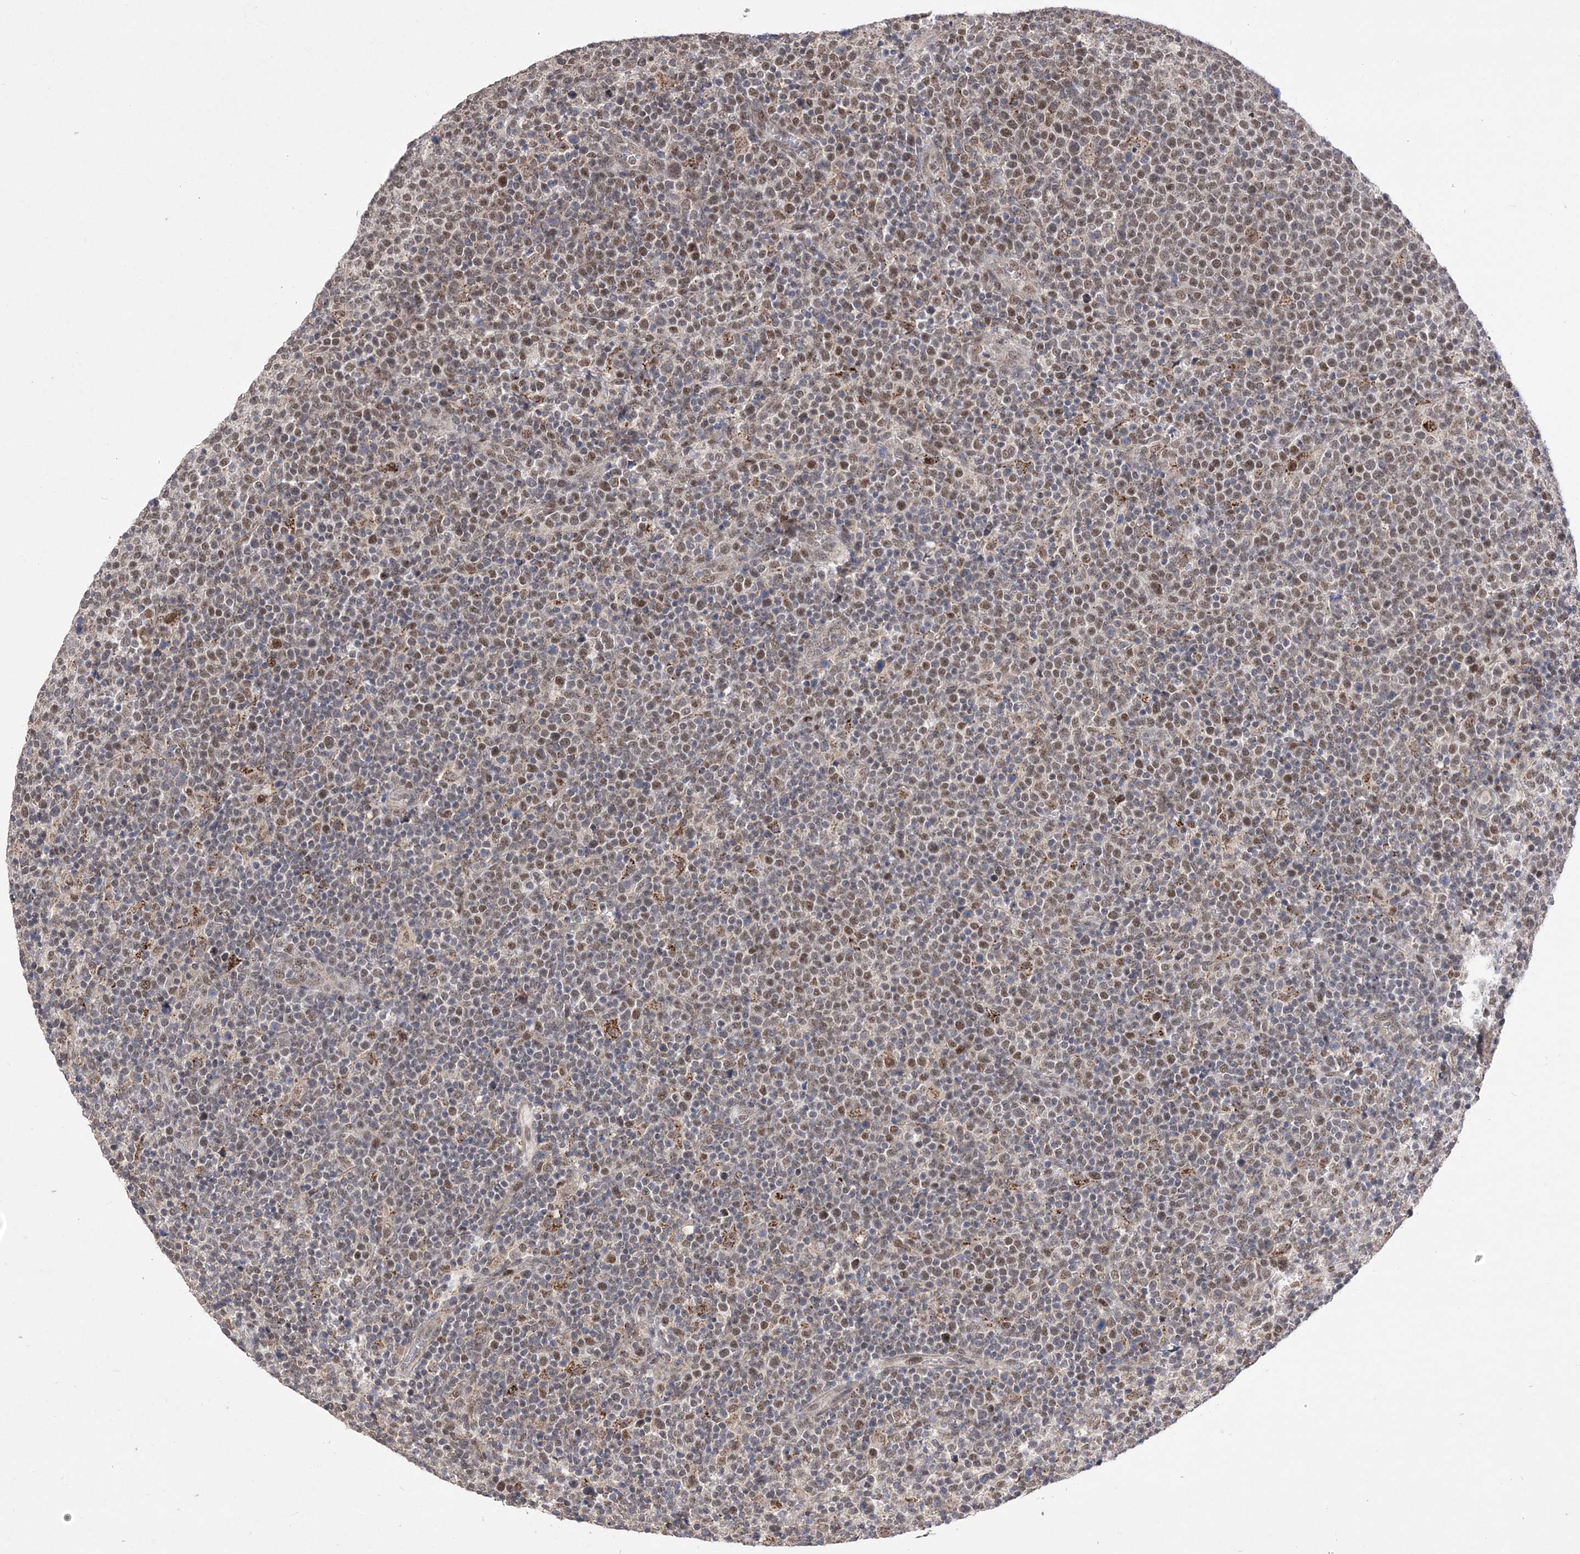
{"staining": {"intensity": "moderate", "quantity": ">75%", "location": "nuclear"}, "tissue": "lymphoma", "cell_type": "Tumor cells", "image_type": "cancer", "snomed": [{"axis": "morphology", "description": "Malignant lymphoma, non-Hodgkin's type, High grade"}, {"axis": "topography", "description": "Lymph node"}], "caption": "An IHC photomicrograph of tumor tissue is shown. Protein staining in brown labels moderate nuclear positivity in malignant lymphoma, non-Hodgkin's type (high-grade) within tumor cells.", "gene": "BOD1L1", "patient": {"sex": "male", "age": 61}}